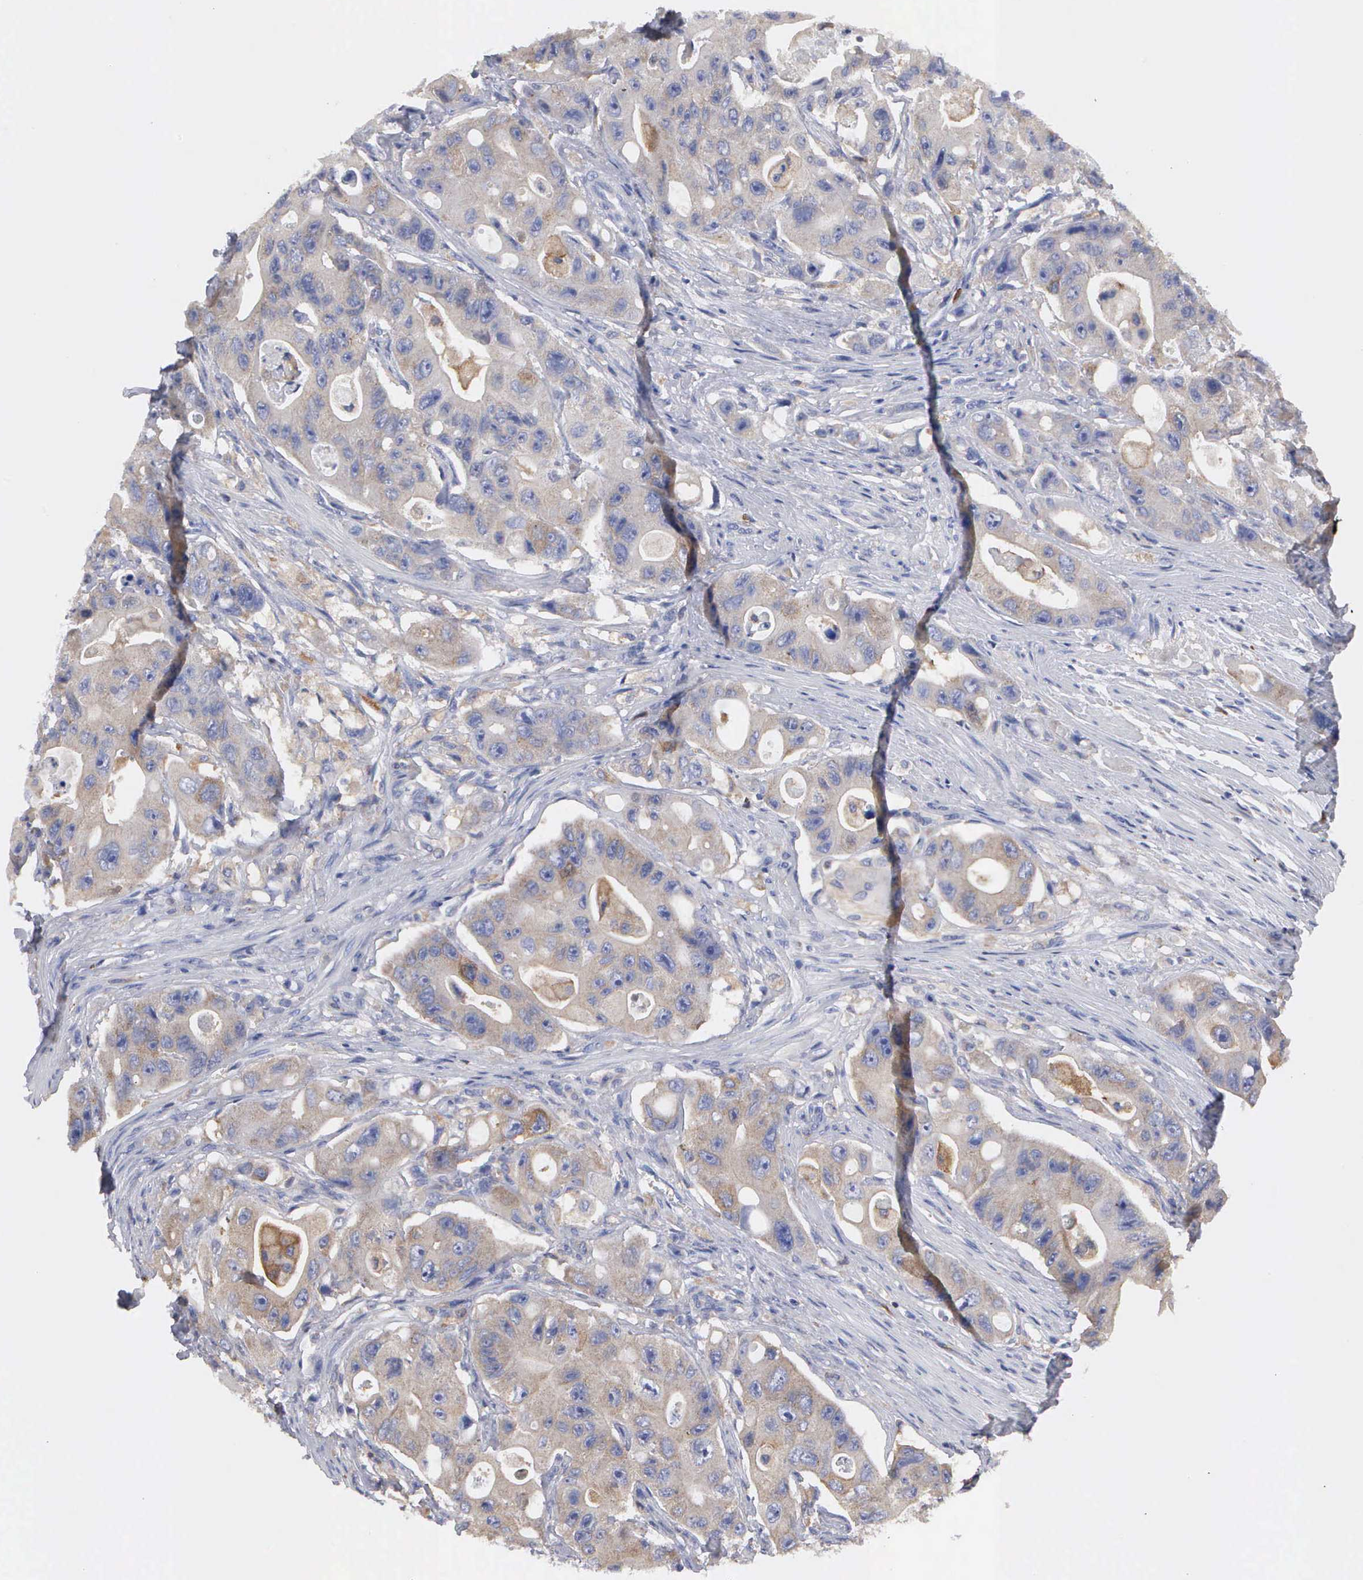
{"staining": {"intensity": "weak", "quantity": "25%-75%", "location": "cytoplasmic/membranous"}, "tissue": "colorectal cancer", "cell_type": "Tumor cells", "image_type": "cancer", "snomed": [{"axis": "morphology", "description": "Adenocarcinoma, NOS"}, {"axis": "topography", "description": "Colon"}], "caption": "Human colorectal adenocarcinoma stained with a brown dye displays weak cytoplasmic/membranous positive expression in about 25%-75% of tumor cells.", "gene": "G6PD", "patient": {"sex": "female", "age": 46}}